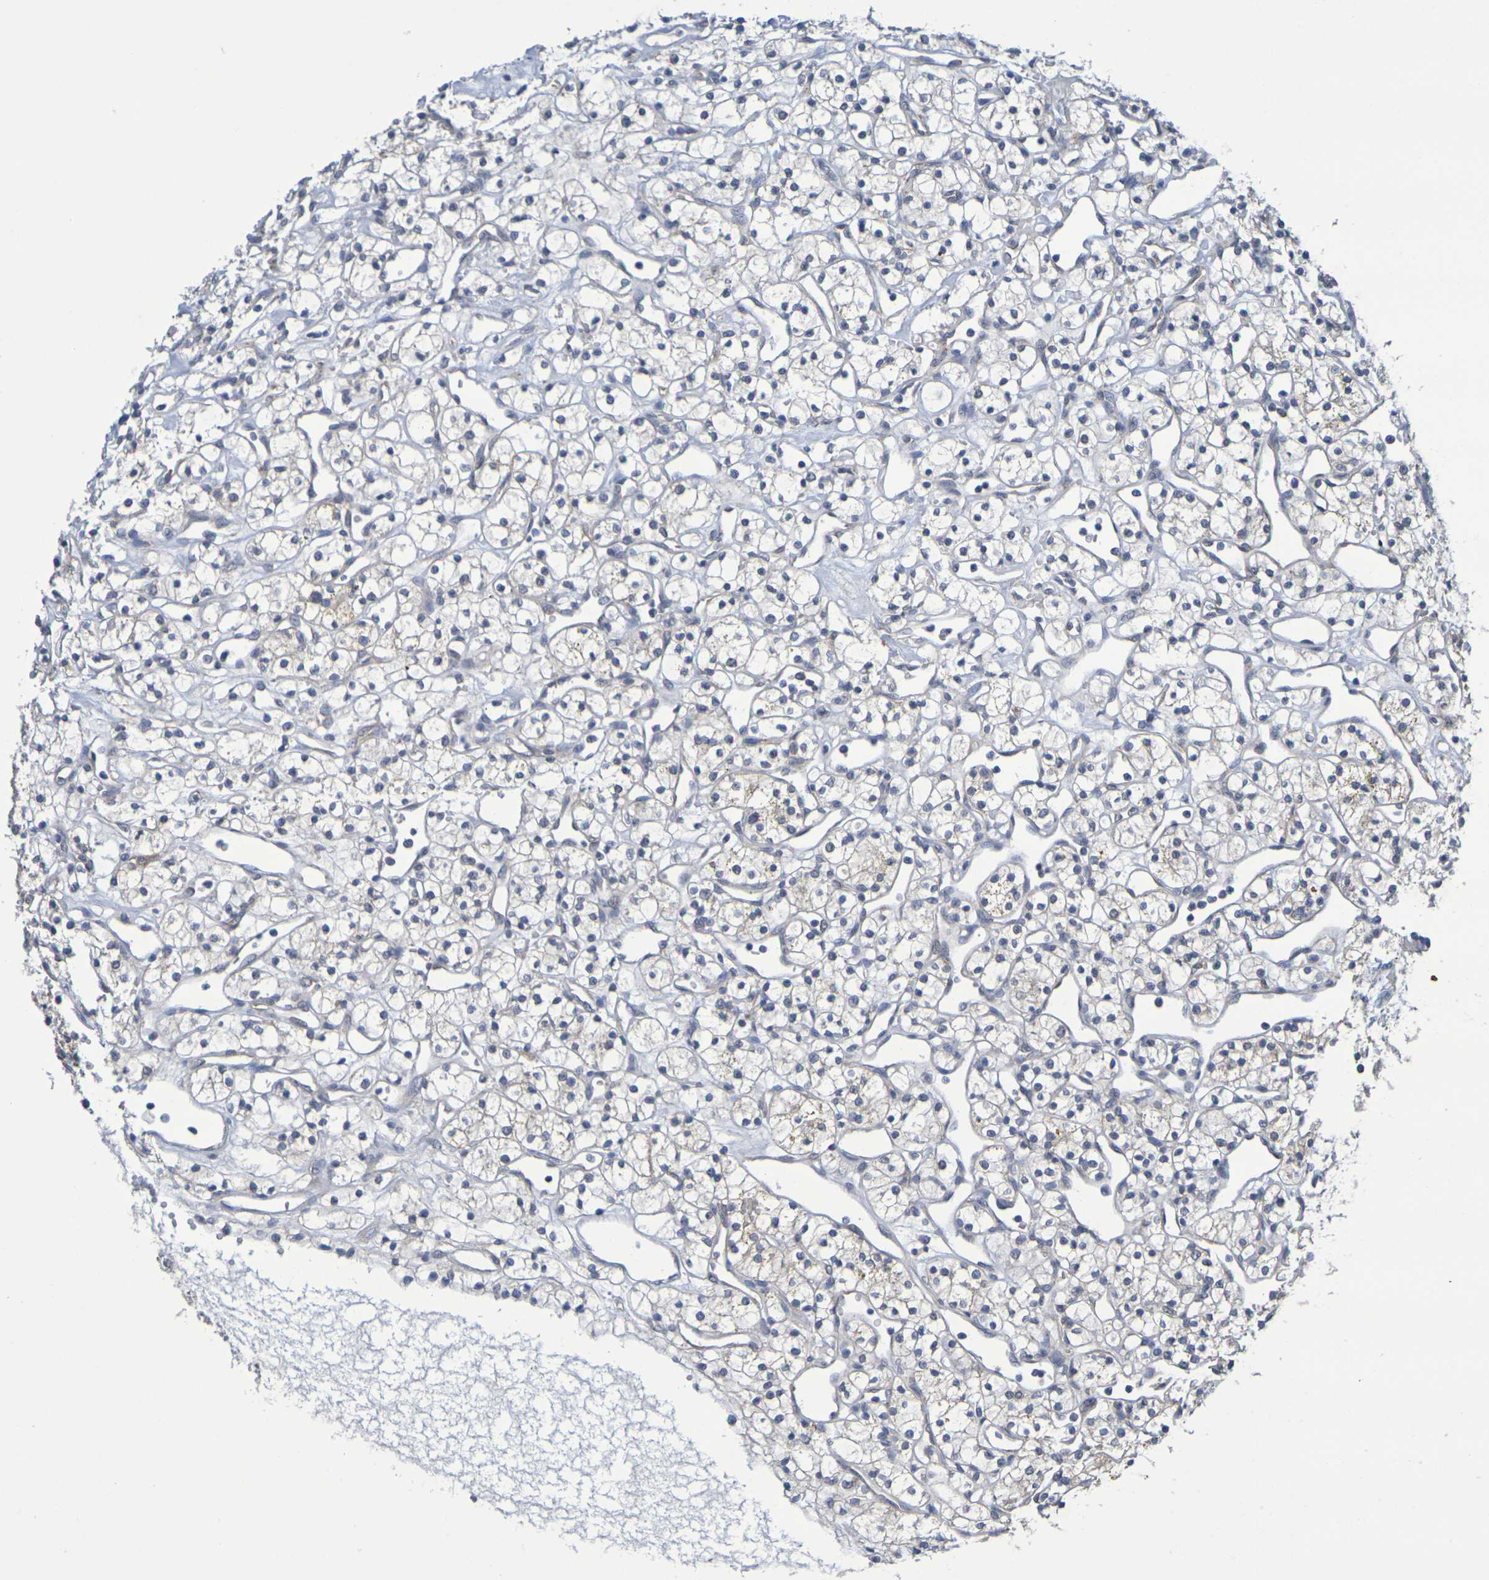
{"staining": {"intensity": "negative", "quantity": "none", "location": "none"}, "tissue": "renal cancer", "cell_type": "Tumor cells", "image_type": "cancer", "snomed": [{"axis": "morphology", "description": "Adenocarcinoma, NOS"}, {"axis": "topography", "description": "Kidney"}], "caption": "Tumor cells show no significant expression in adenocarcinoma (renal). Nuclei are stained in blue.", "gene": "CHRNB1", "patient": {"sex": "female", "age": 60}}